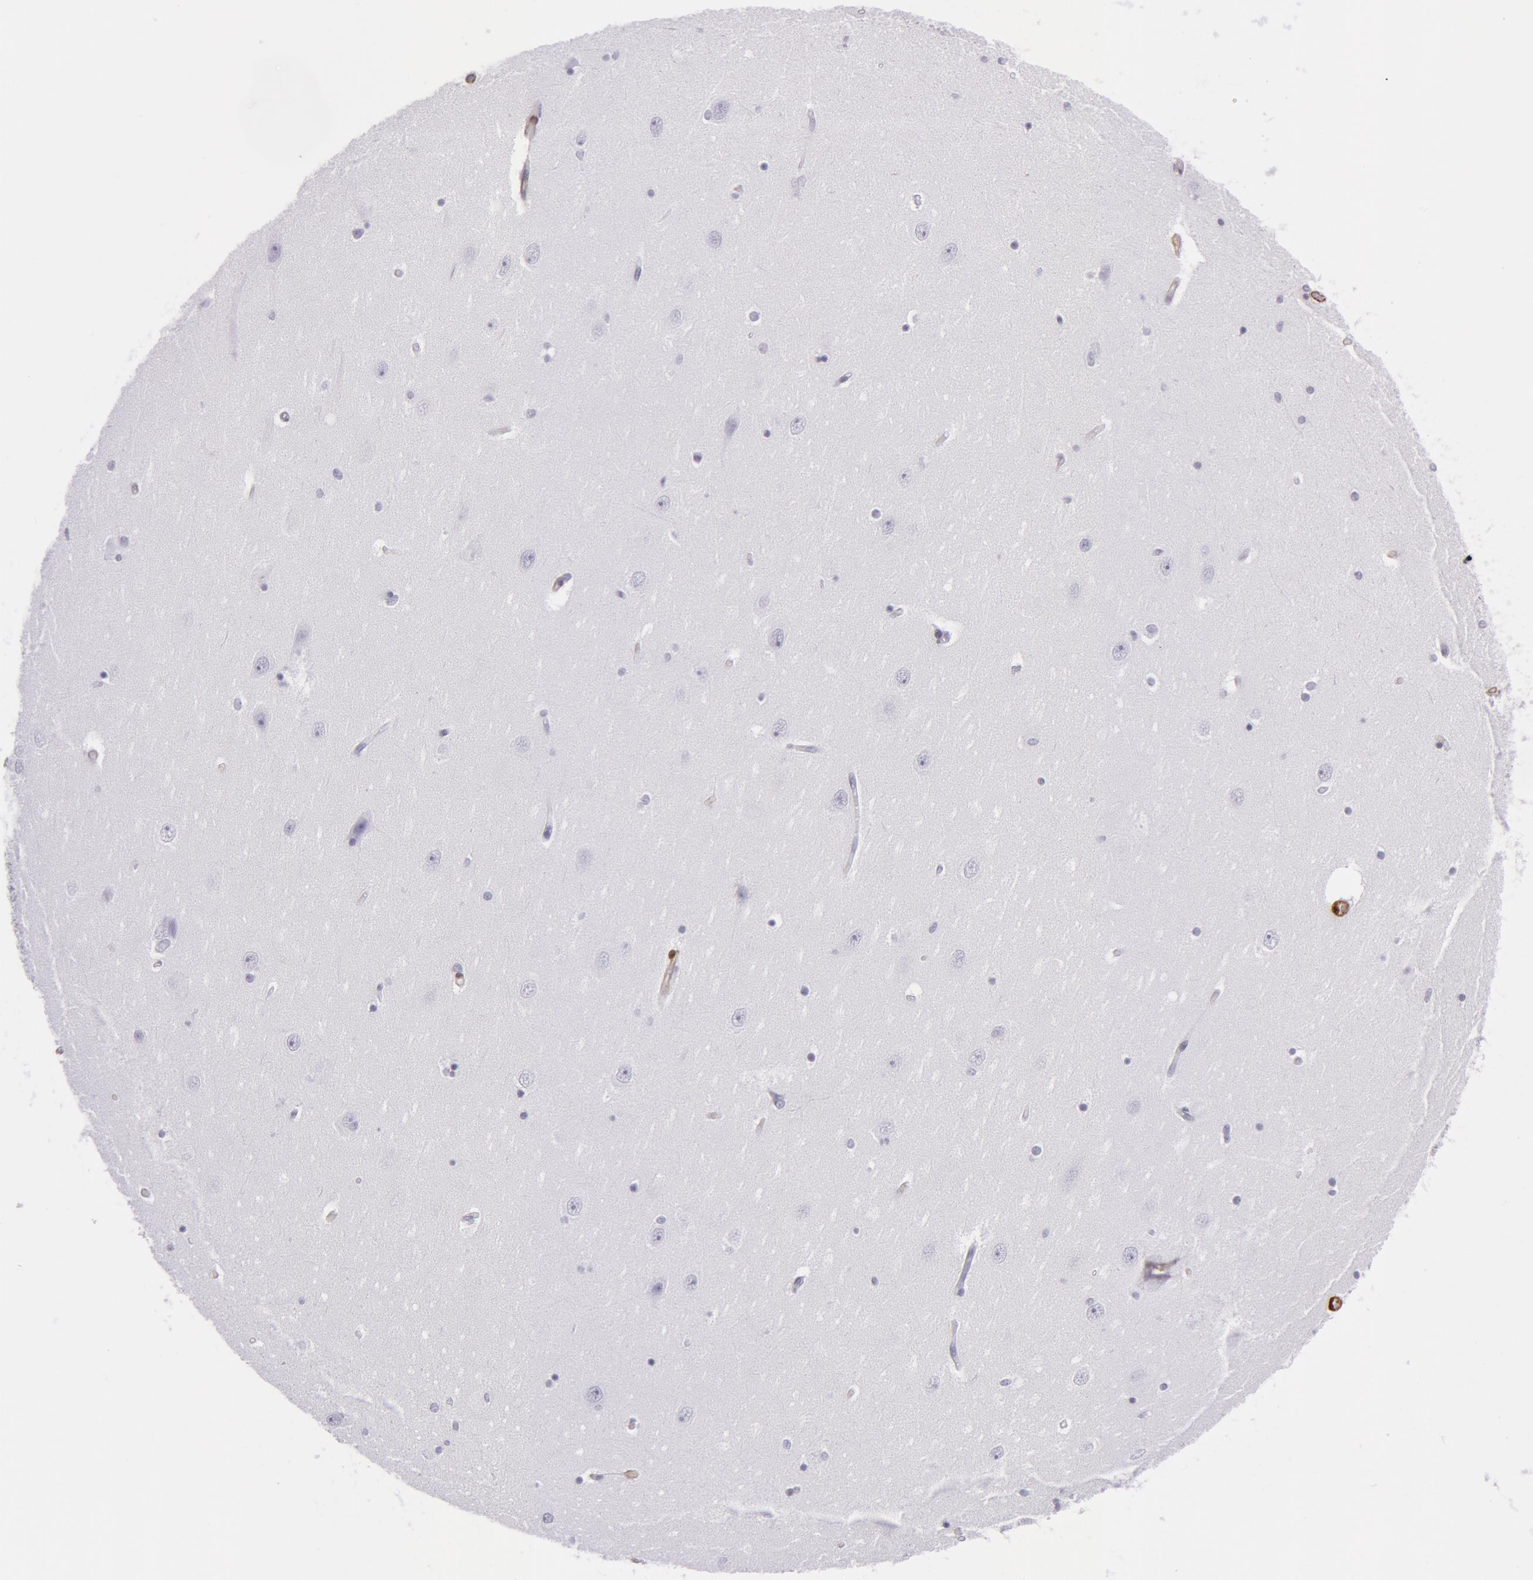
{"staining": {"intensity": "negative", "quantity": "none", "location": "none"}, "tissue": "hippocampus", "cell_type": "Glial cells", "image_type": "normal", "snomed": [{"axis": "morphology", "description": "Normal tissue, NOS"}, {"axis": "topography", "description": "Hippocampus"}], "caption": "High magnification brightfield microscopy of unremarkable hippocampus stained with DAB (3,3'-diaminobenzidine) (brown) and counterstained with hematoxylin (blue): glial cells show no significant positivity. (Brightfield microscopy of DAB IHC at high magnification).", "gene": "TAGLN", "patient": {"sex": "female", "age": 54}}